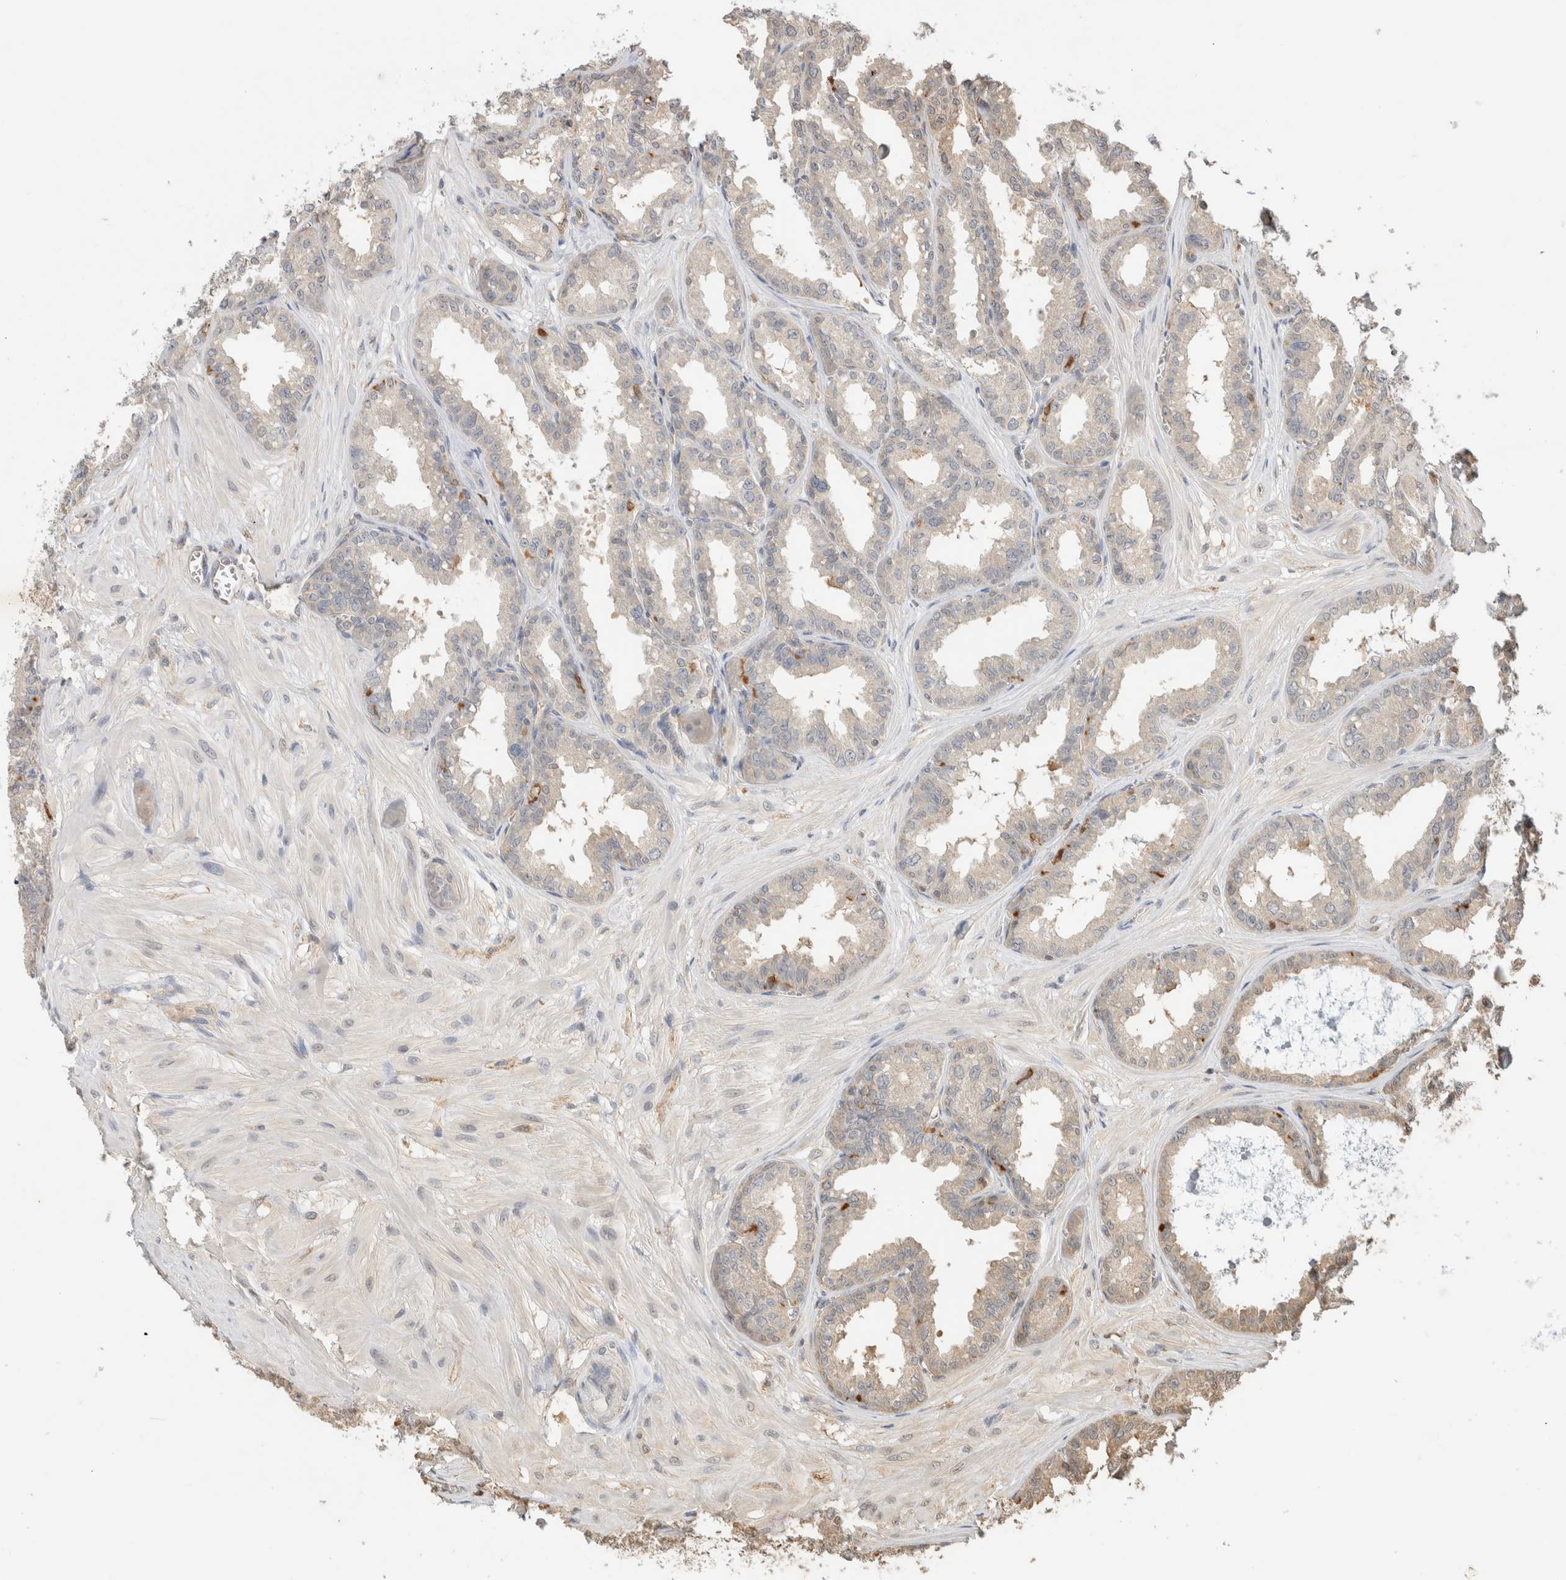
{"staining": {"intensity": "negative", "quantity": "none", "location": "none"}, "tissue": "seminal vesicle", "cell_type": "Glandular cells", "image_type": "normal", "snomed": [{"axis": "morphology", "description": "Normal tissue, NOS"}, {"axis": "topography", "description": "Prostate"}, {"axis": "topography", "description": "Seminal veicle"}], "caption": "There is no significant staining in glandular cells of seminal vesicle. Nuclei are stained in blue.", "gene": "YWHAH", "patient": {"sex": "male", "age": 51}}